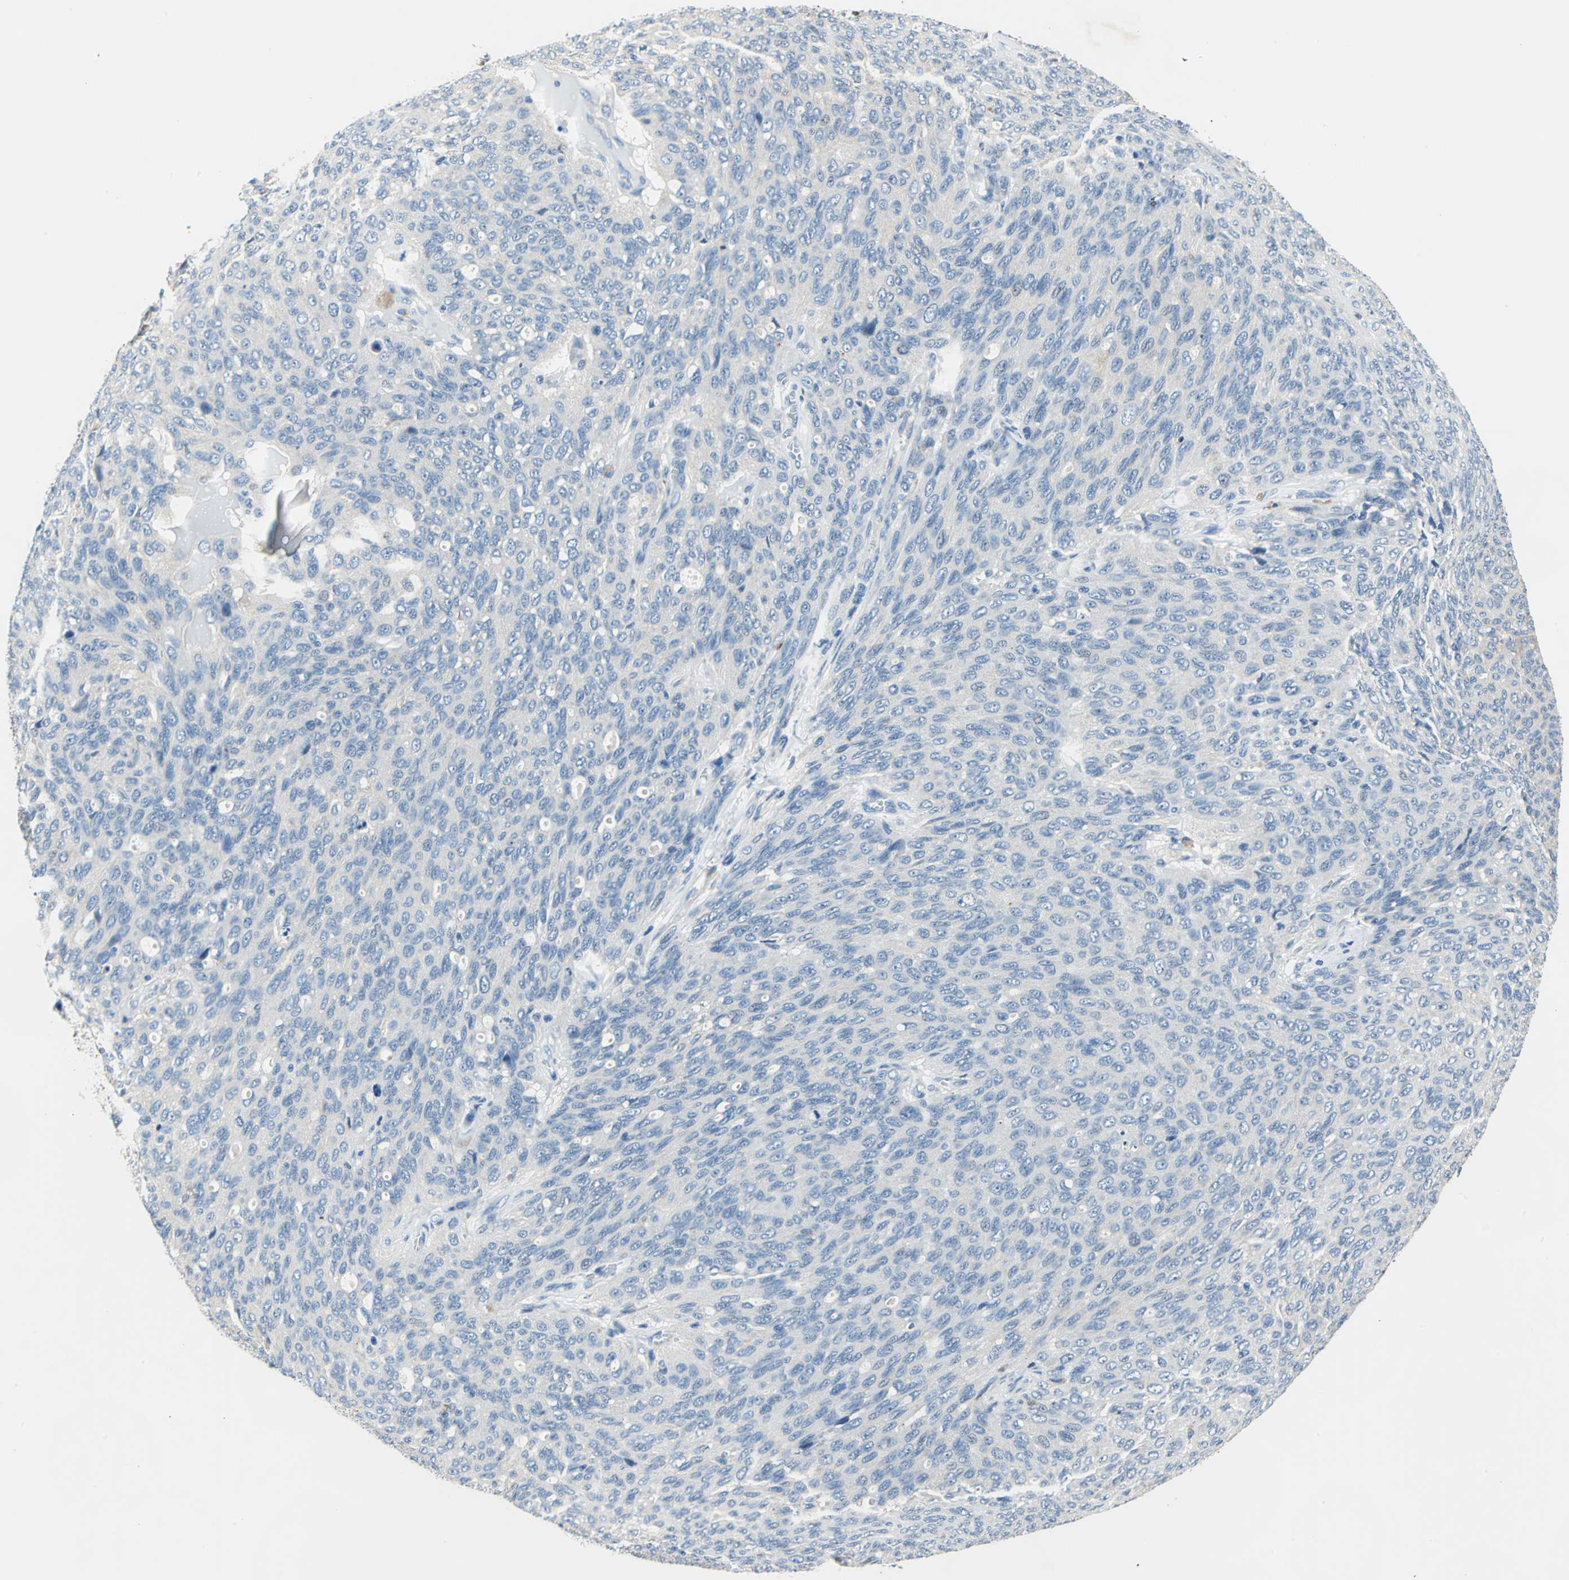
{"staining": {"intensity": "weak", "quantity": ">75%", "location": "cytoplasmic/membranous"}, "tissue": "ovarian cancer", "cell_type": "Tumor cells", "image_type": "cancer", "snomed": [{"axis": "morphology", "description": "Carcinoma, endometroid"}, {"axis": "topography", "description": "Ovary"}], "caption": "High-magnification brightfield microscopy of ovarian cancer (endometroid carcinoma) stained with DAB (brown) and counterstained with hematoxylin (blue). tumor cells exhibit weak cytoplasmic/membranous staining is present in approximately>75% of cells. (DAB IHC, brown staining for protein, blue staining for nuclei).", "gene": "RASD2", "patient": {"sex": "female", "age": 60}}